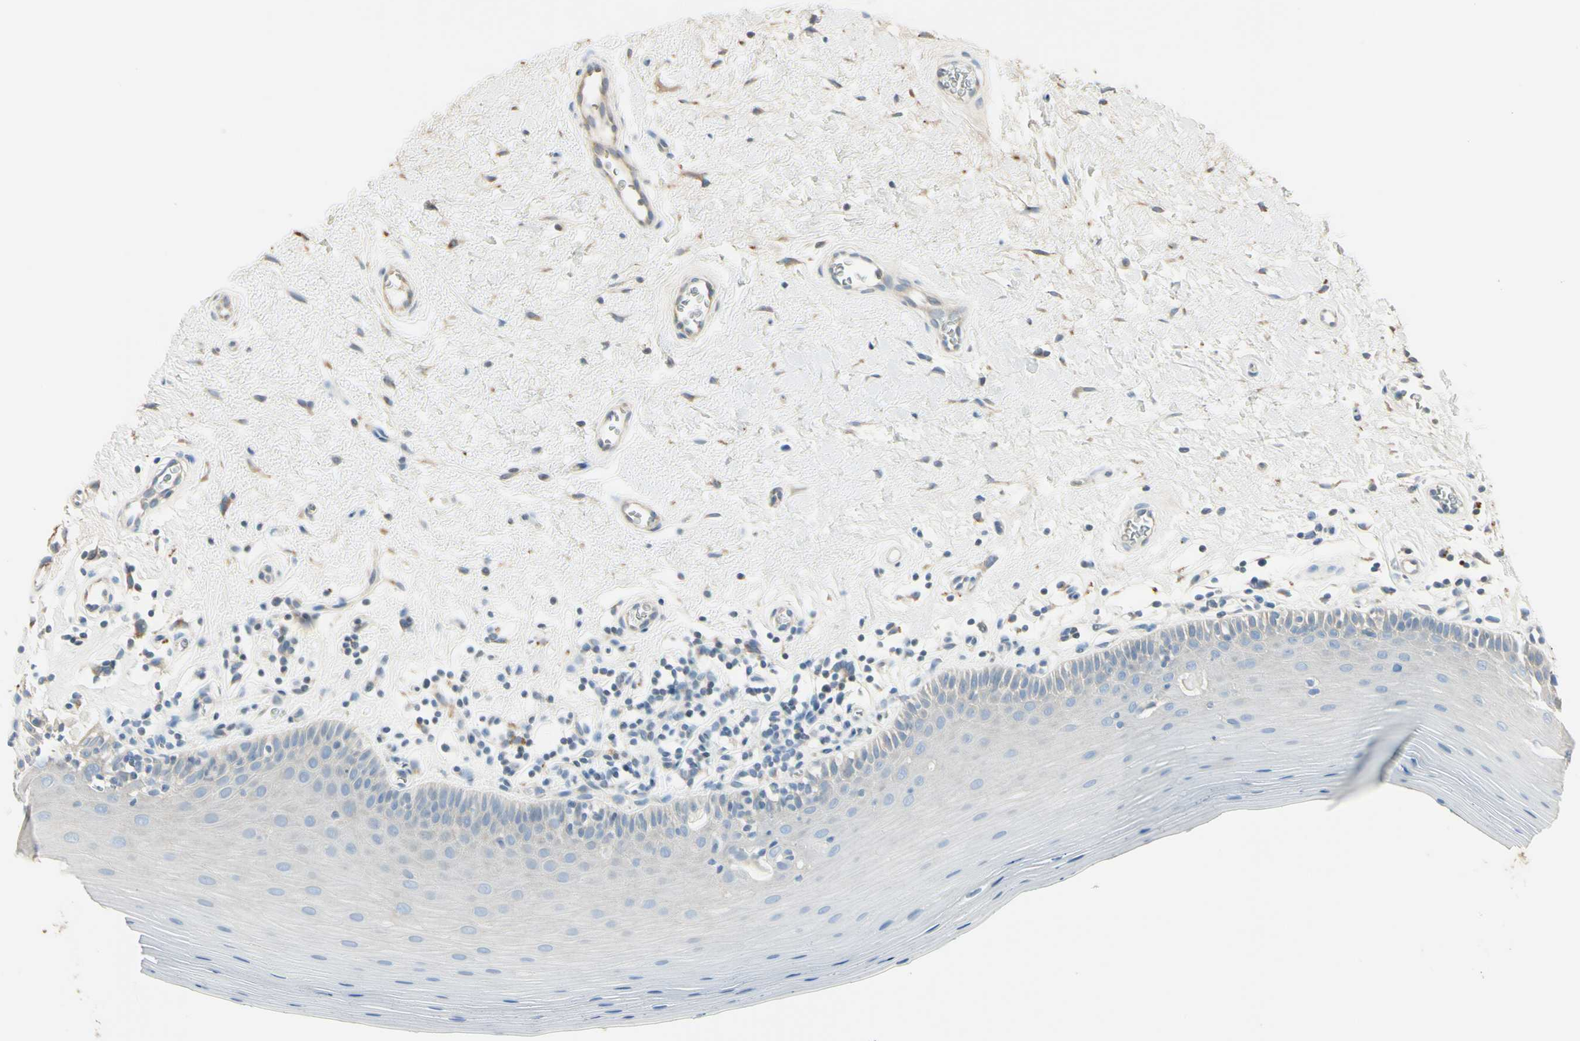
{"staining": {"intensity": "moderate", "quantity": "25%-75%", "location": "cytoplasmic/membranous"}, "tissue": "oral mucosa", "cell_type": "Squamous epithelial cells", "image_type": "normal", "snomed": [{"axis": "morphology", "description": "Normal tissue, NOS"}, {"axis": "topography", "description": "Skeletal muscle"}, {"axis": "topography", "description": "Oral tissue"}], "caption": "Protein staining exhibits moderate cytoplasmic/membranous positivity in about 25%-75% of squamous epithelial cells in unremarkable oral mucosa. (DAB IHC with brightfield microscopy, high magnification).", "gene": "ANGPTL1", "patient": {"sex": "male", "age": 58}}